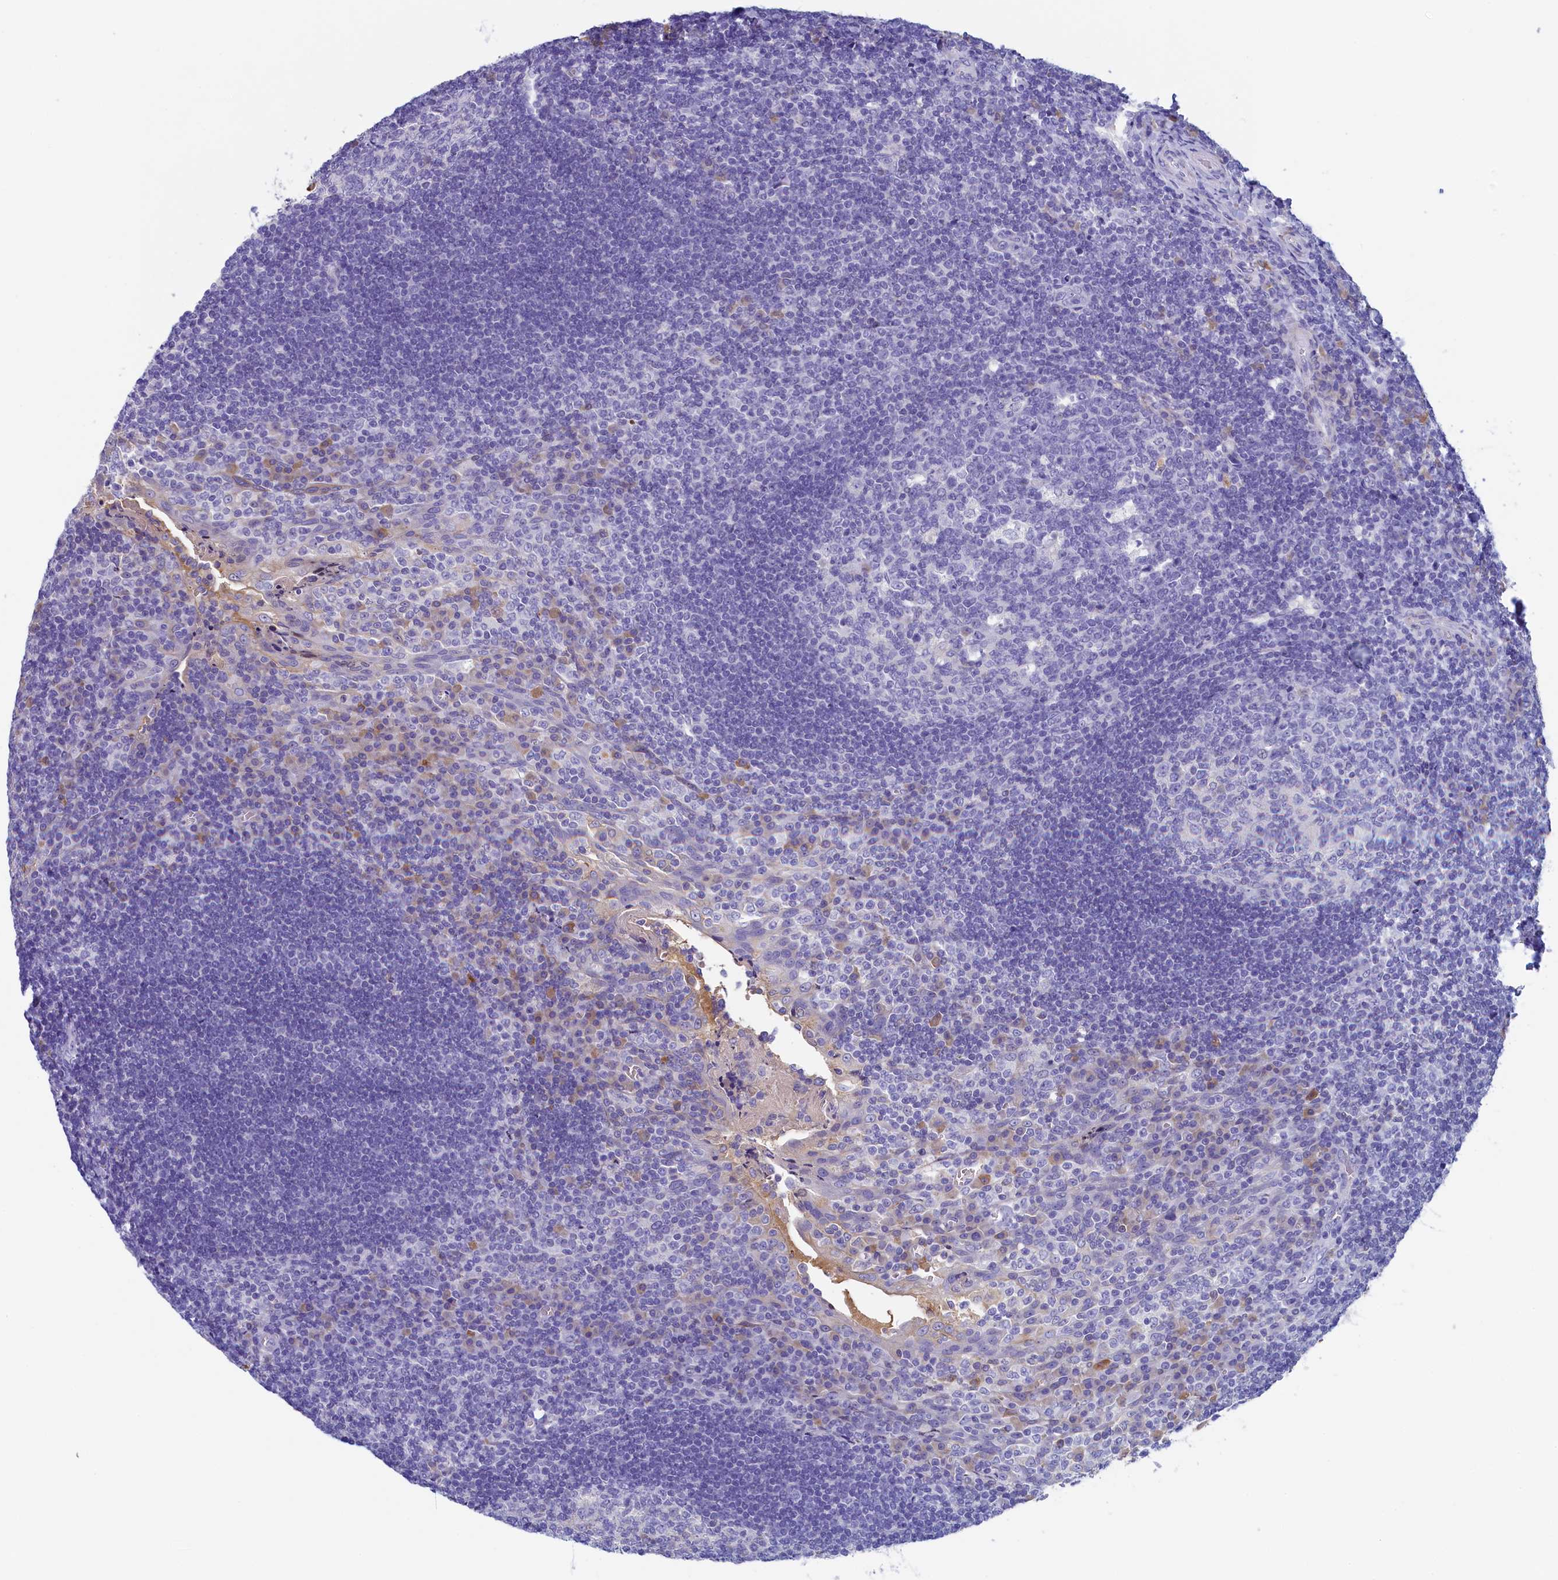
{"staining": {"intensity": "moderate", "quantity": "<25%", "location": "cytoplasmic/membranous"}, "tissue": "tonsil", "cell_type": "Germinal center cells", "image_type": "normal", "snomed": [{"axis": "morphology", "description": "Normal tissue, NOS"}, {"axis": "topography", "description": "Tonsil"}], "caption": "Moderate cytoplasmic/membranous protein expression is present in approximately <25% of germinal center cells in tonsil.", "gene": "GUCA1C", "patient": {"sex": "male", "age": 17}}